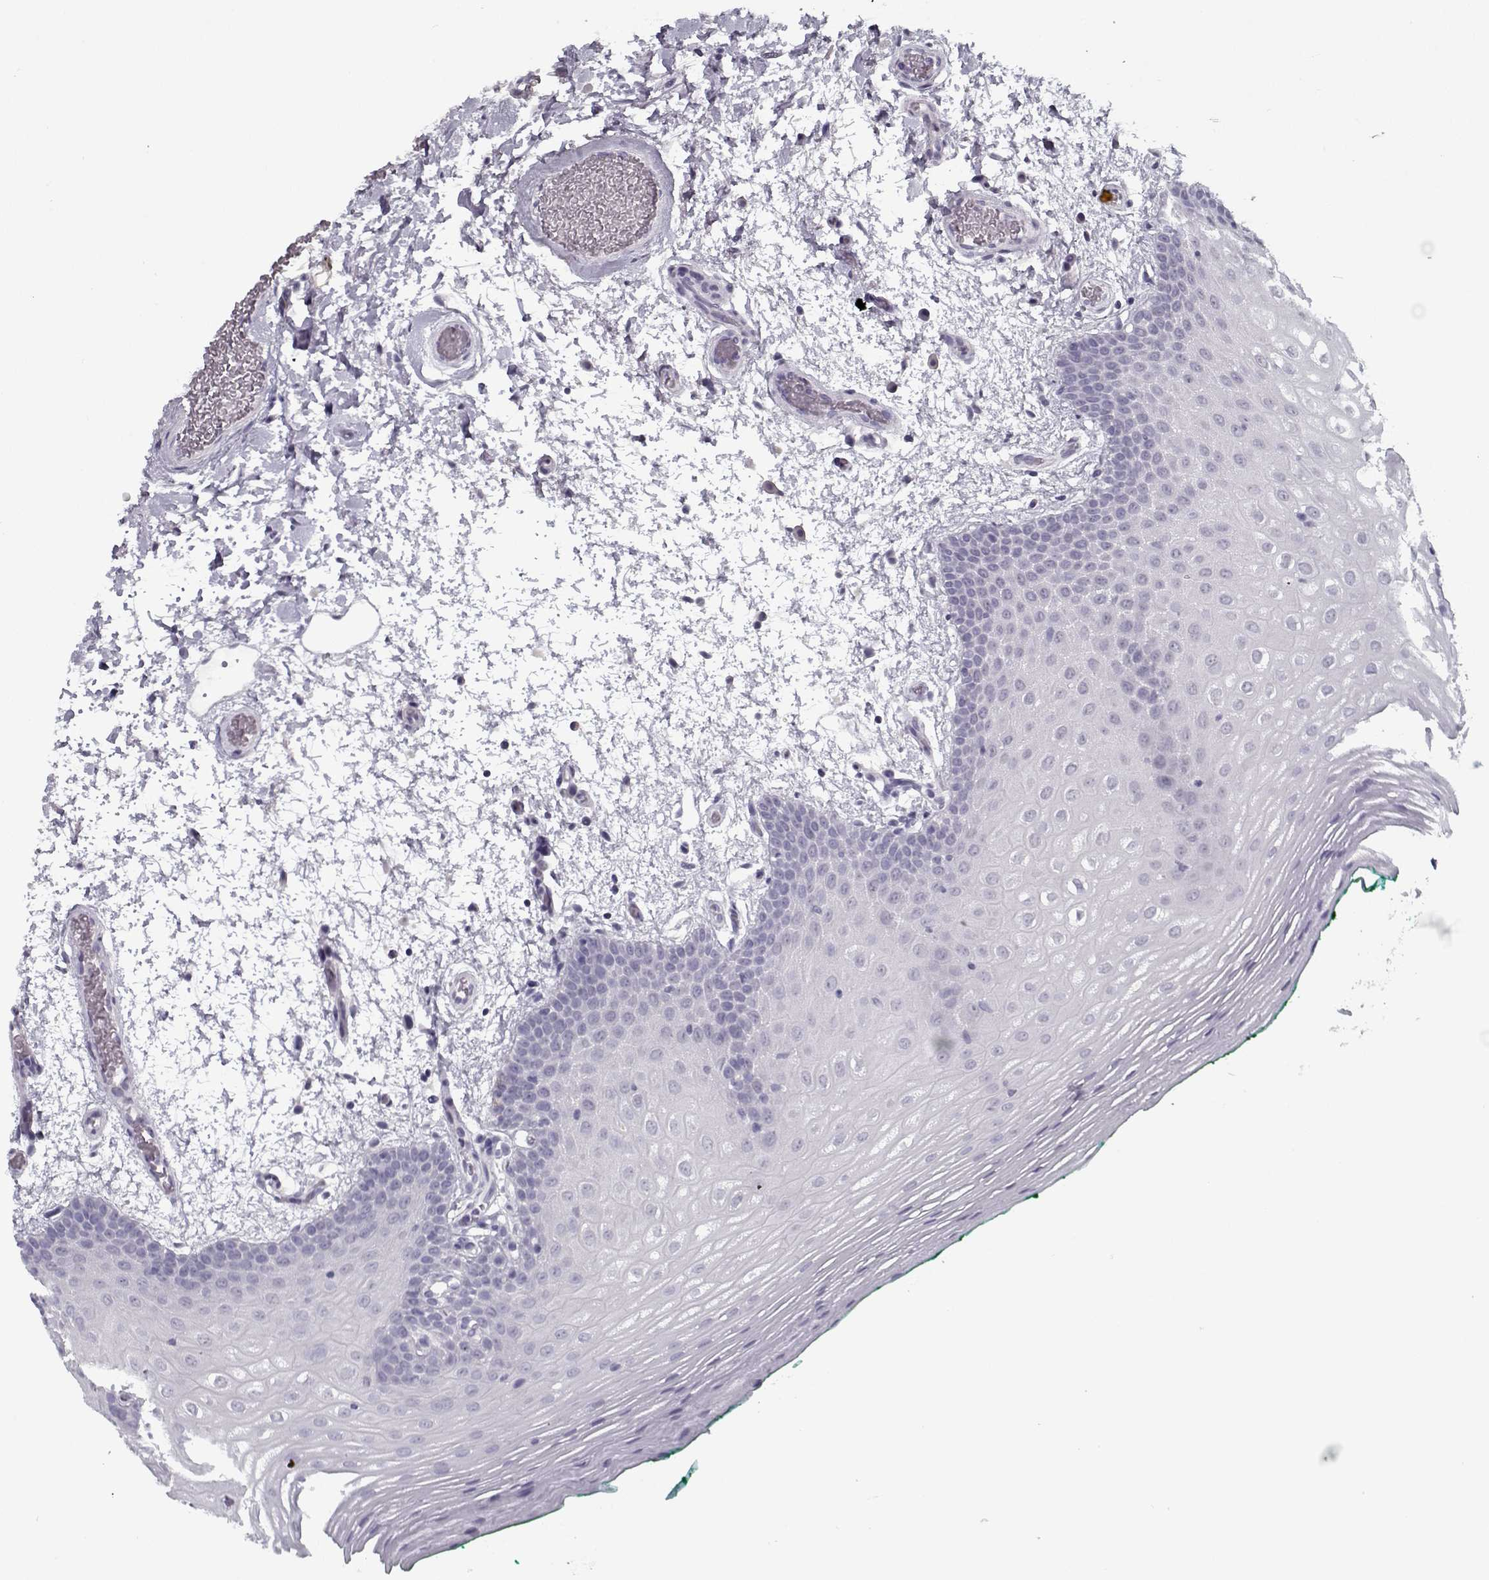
{"staining": {"intensity": "negative", "quantity": "none", "location": "none"}, "tissue": "oral mucosa", "cell_type": "Squamous epithelial cells", "image_type": "normal", "snomed": [{"axis": "morphology", "description": "Normal tissue, NOS"}, {"axis": "morphology", "description": "Squamous cell carcinoma, NOS"}, {"axis": "topography", "description": "Oral tissue"}, {"axis": "topography", "description": "Head-Neck"}], "caption": "An immunohistochemistry (IHC) micrograph of unremarkable oral mucosa is shown. There is no staining in squamous epithelial cells of oral mucosa.", "gene": "RNF32", "patient": {"sex": "male", "age": 78}}